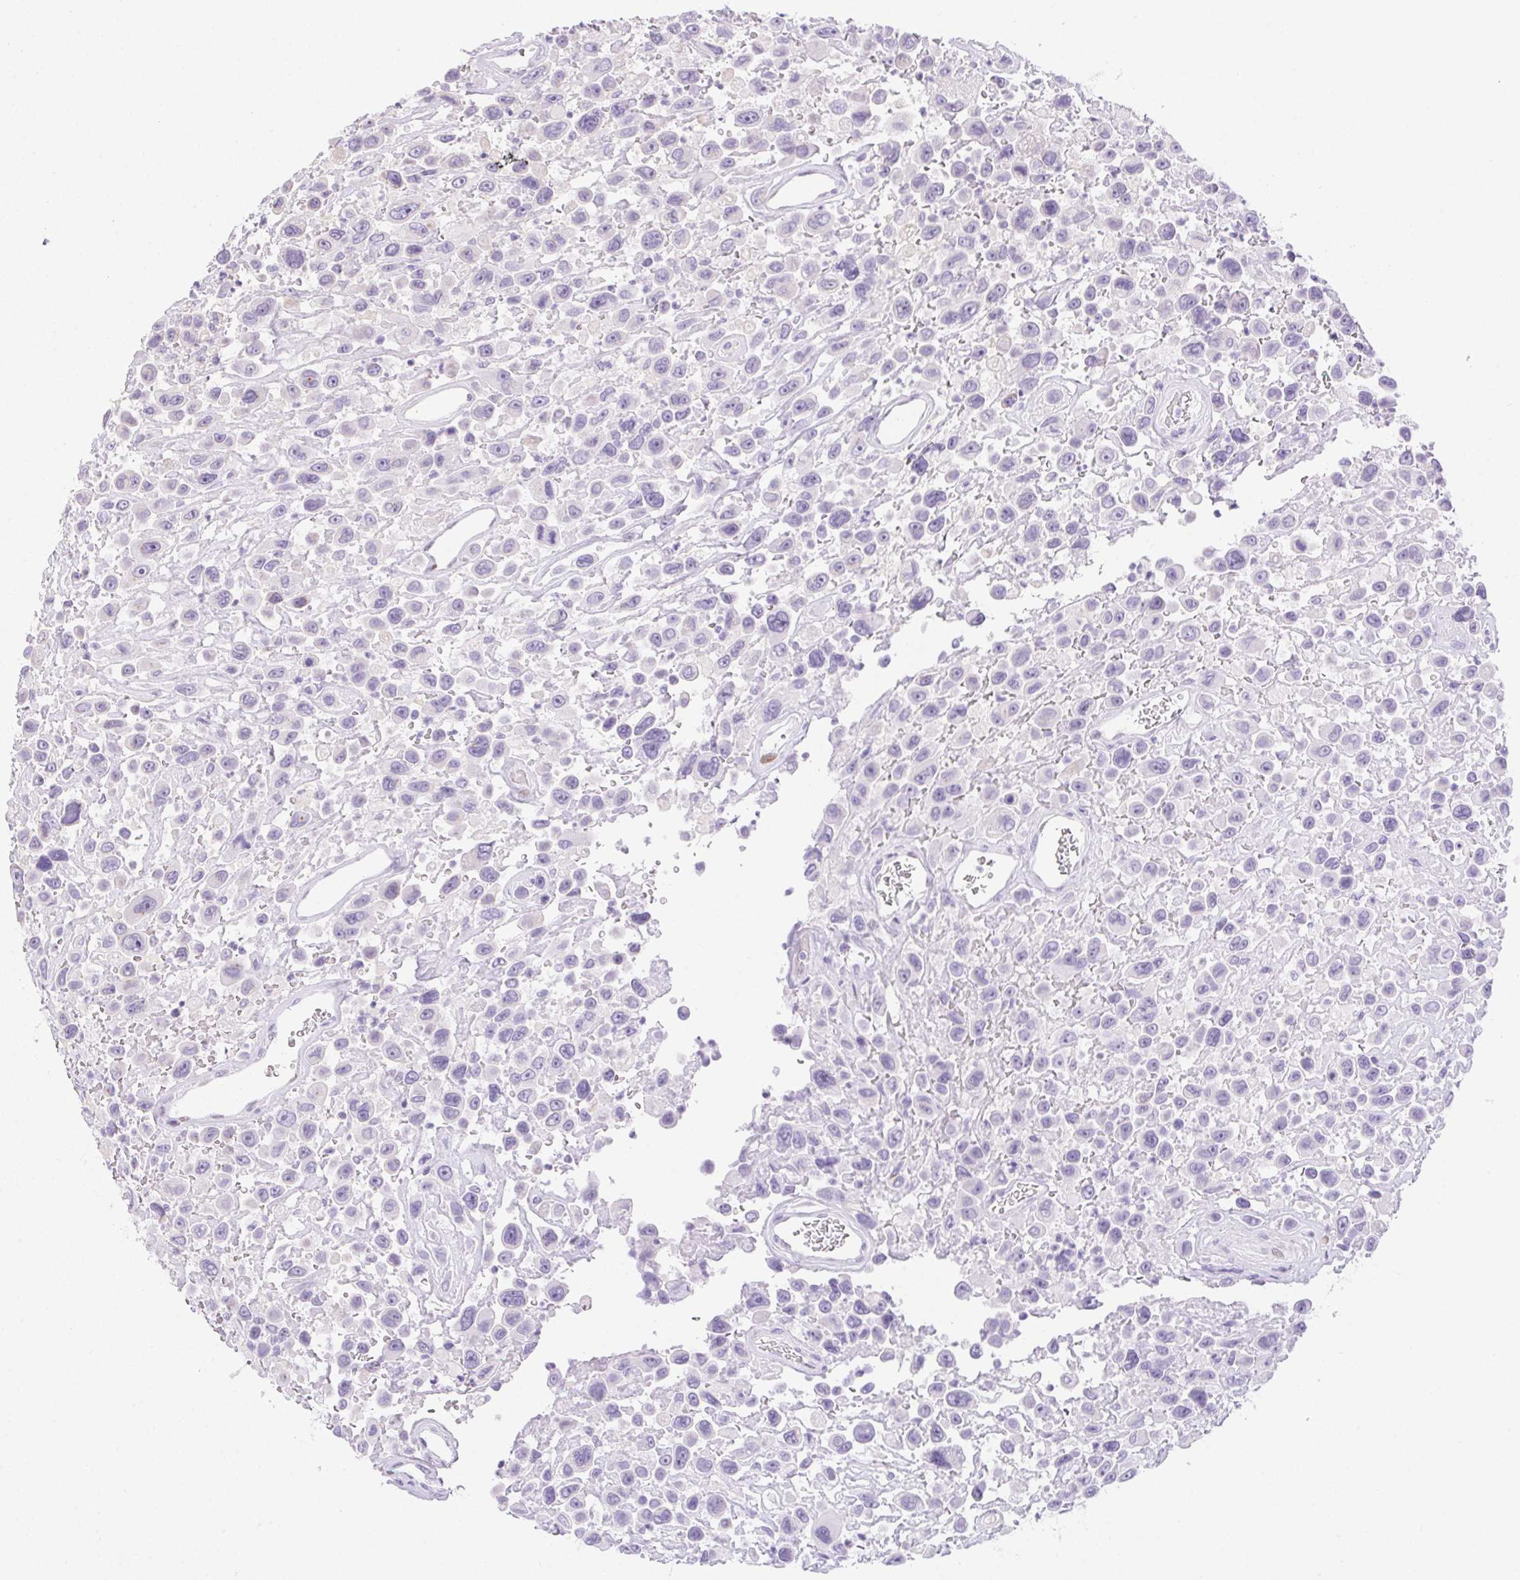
{"staining": {"intensity": "negative", "quantity": "none", "location": "none"}, "tissue": "urothelial cancer", "cell_type": "Tumor cells", "image_type": "cancer", "snomed": [{"axis": "morphology", "description": "Urothelial carcinoma, High grade"}, {"axis": "topography", "description": "Urinary bladder"}], "caption": "Tumor cells are negative for protein expression in human high-grade urothelial carcinoma. (DAB immunohistochemistry with hematoxylin counter stain).", "gene": "SP9", "patient": {"sex": "male", "age": 53}}